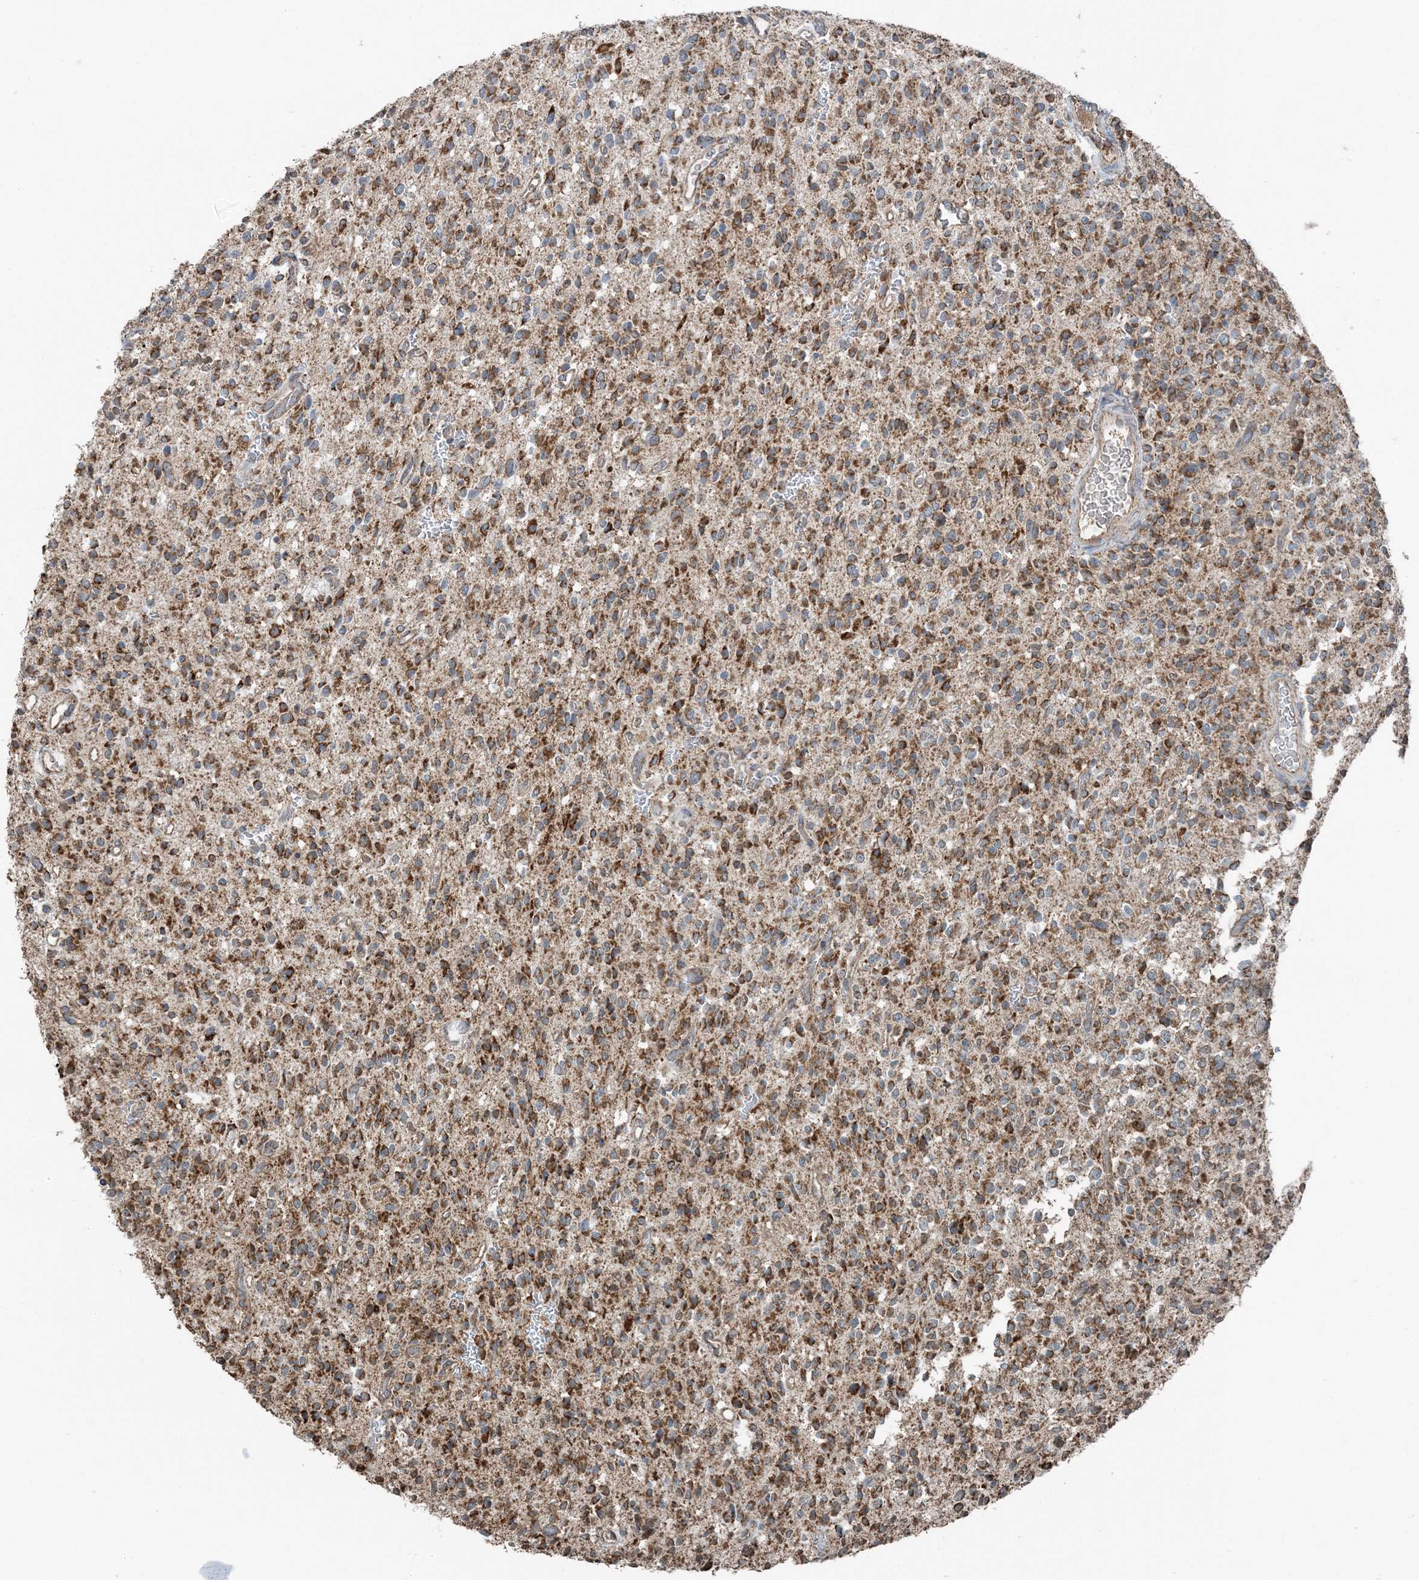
{"staining": {"intensity": "moderate", "quantity": ">75%", "location": "cytoplasmic/membranous"}, "tissue": "glioma", "cell_type": "Tumor cells", "image_type": "cancer", "snomed": [{"axis": "morphology", "description": "Glioma, malignant, High grade"}, {"axis": "topography", "description": "Brain"}], "caption": "A photomicrograph of human malignant glioma (high-grade) stained for a protein displays moderate cytoplasmic/membranous brown staining in tumor cells. (DAB IHC with brightfield microscopy, high magnification).", "gene": "PILRB", "patient": {"sex": "male", "age": 34}}